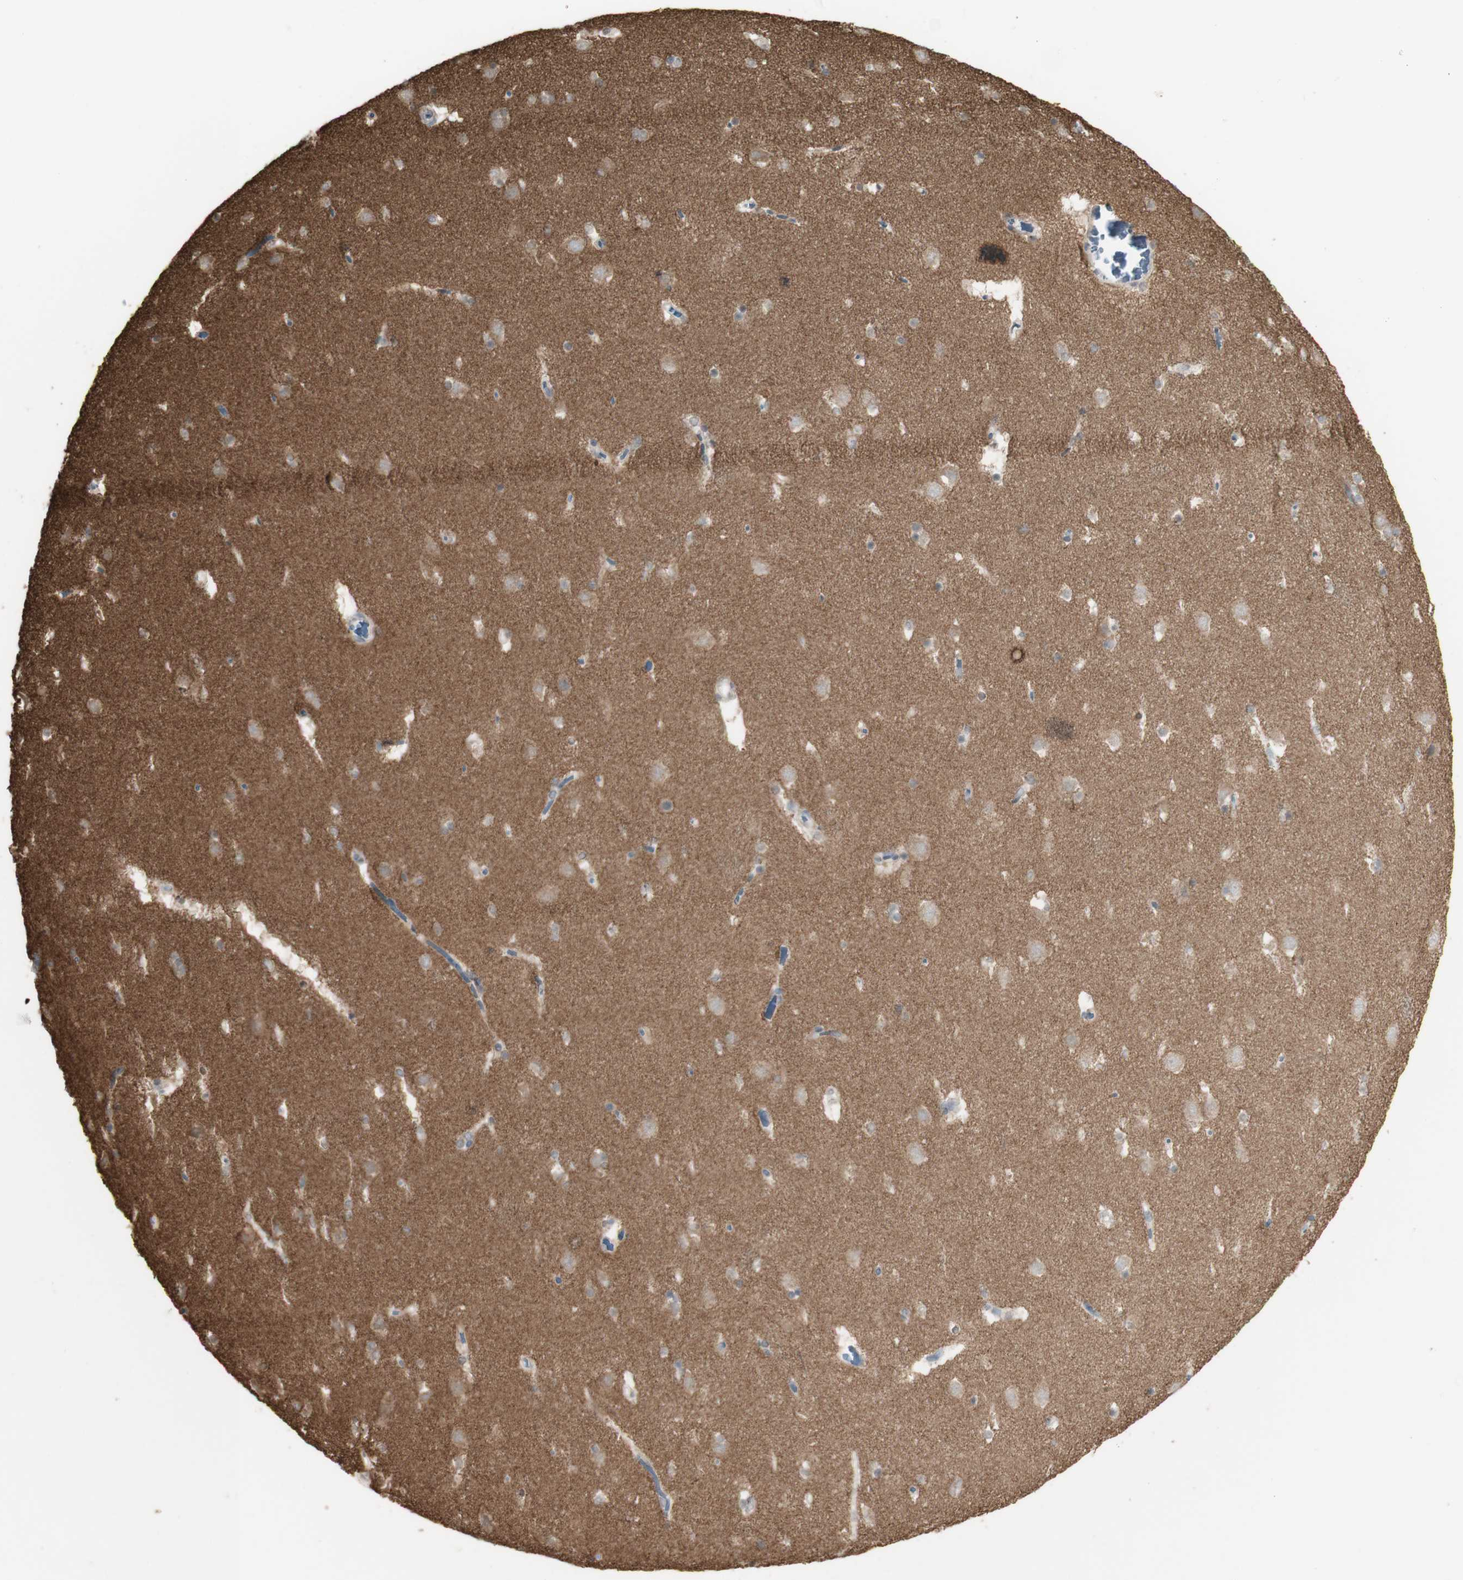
{"staining": {"intensity": "negative", "quantity": "none", "location": "none"}, "tissue": "caudate", "cell_type": "Glial cells", "image_type": "normal", "snomed": [{"axis": "morphology", "description": "Normal tissue, NOS"}, {"axis": "topography", "description": "Lateral ventricle wall"}], "caption": "Protein analysis of benign caudate exhibits no significant staining in glial cells. Nuclei are stained in blue.", "gene": "ATP6V1E1", "patient": {"sex": "male", "age": 45}}